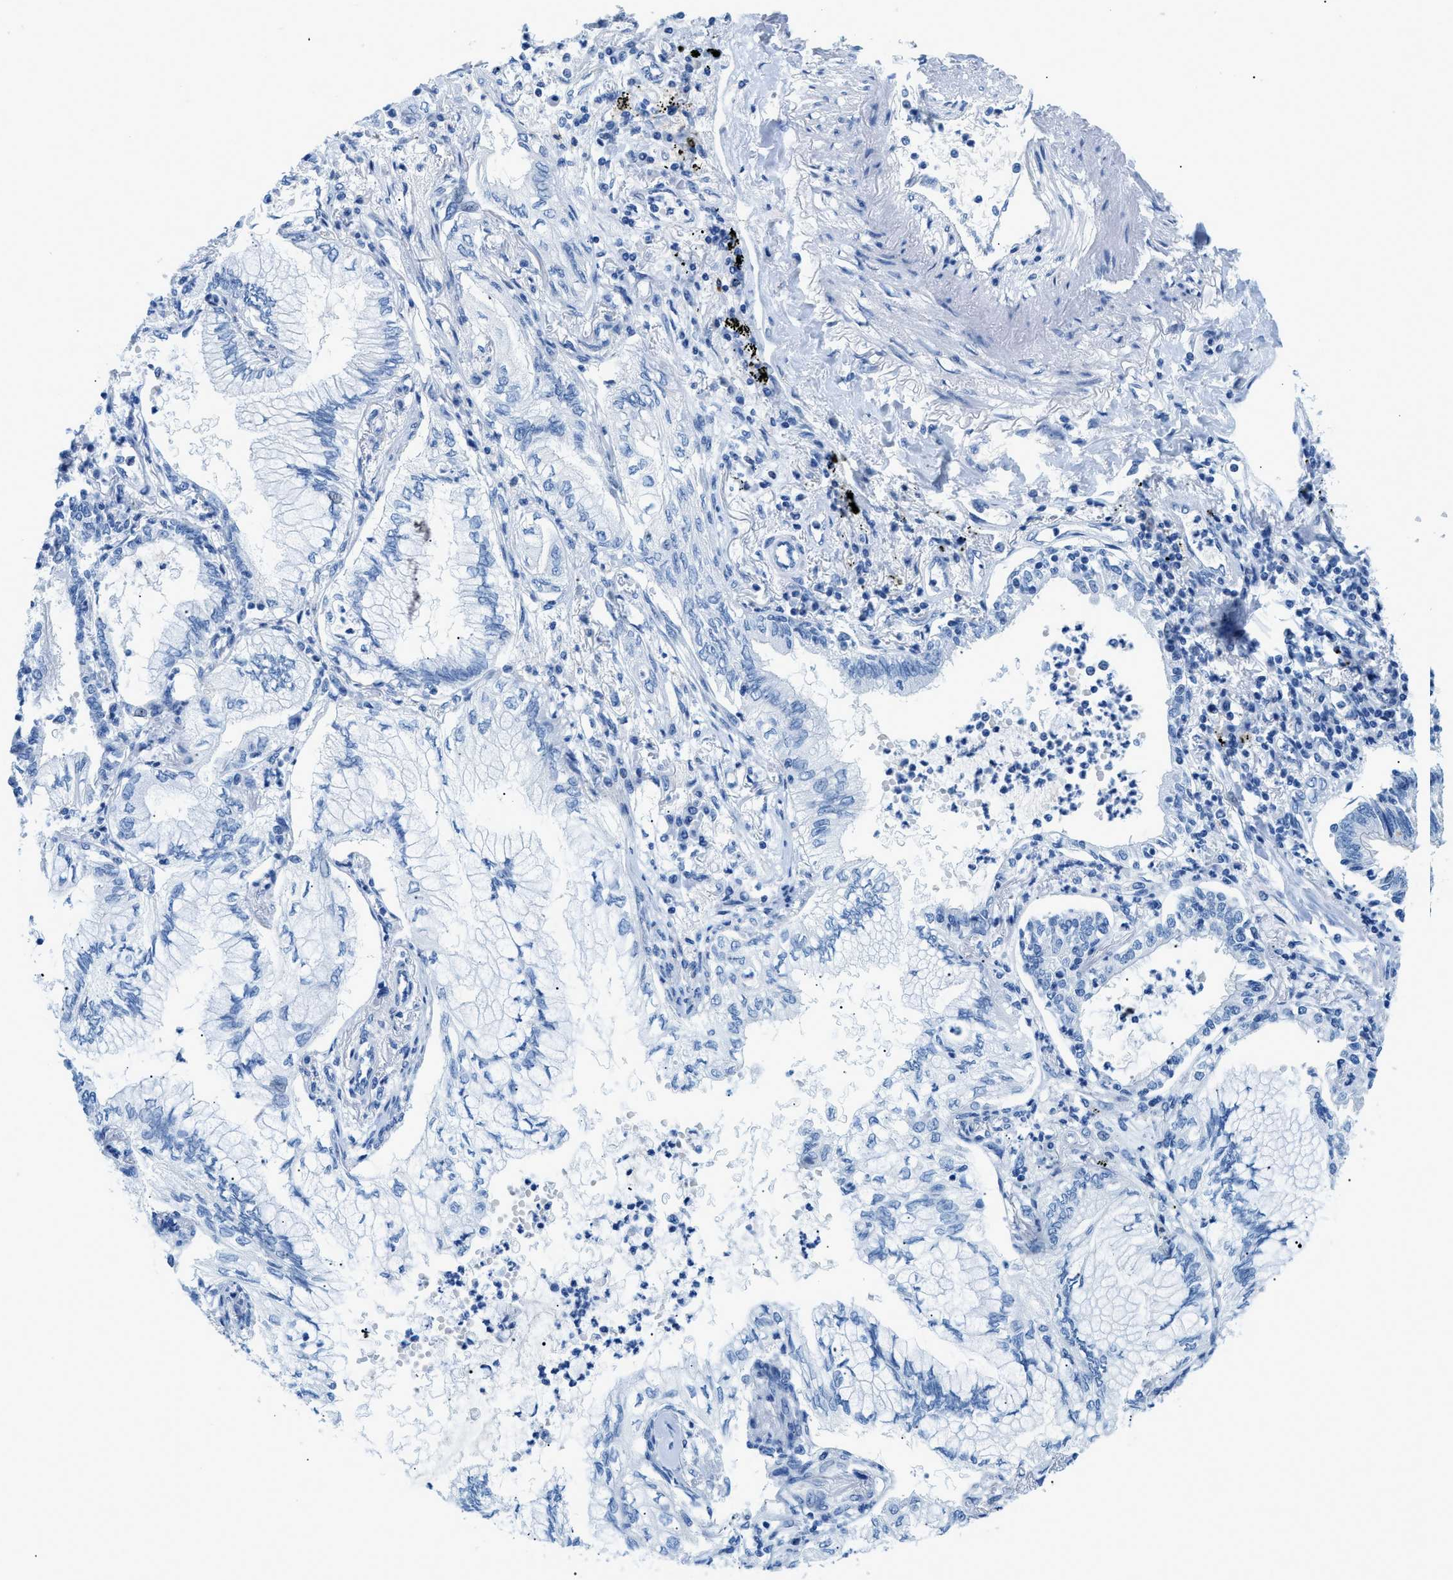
{"staining": {"intensity": "negative", "quantity": "none", "location": "none"}, "tissue": "lung cancer", "cell_type": "Tumor cells", "image_type": "cancer", "snomed": [{"axis": "morphology", "description": "Normal tissue, NOS"}, {"axis": "morphology", "description": "Adenocarcinoma, NOS"}, {"axis": "topography", "description": "Bronchus"}, {"axis": "topography", "description": "Lung"}], "caption": "Immunohistochemistry (IHC) micrograph of neoplastic tissue: lung adenocarcinoma stained with DAB (3,3'-diaminobenzidine) exhibits no significant protein expression in tumor cells.", "gene": "FDCSP", "patient": {"sex": "female", "age": 70}}